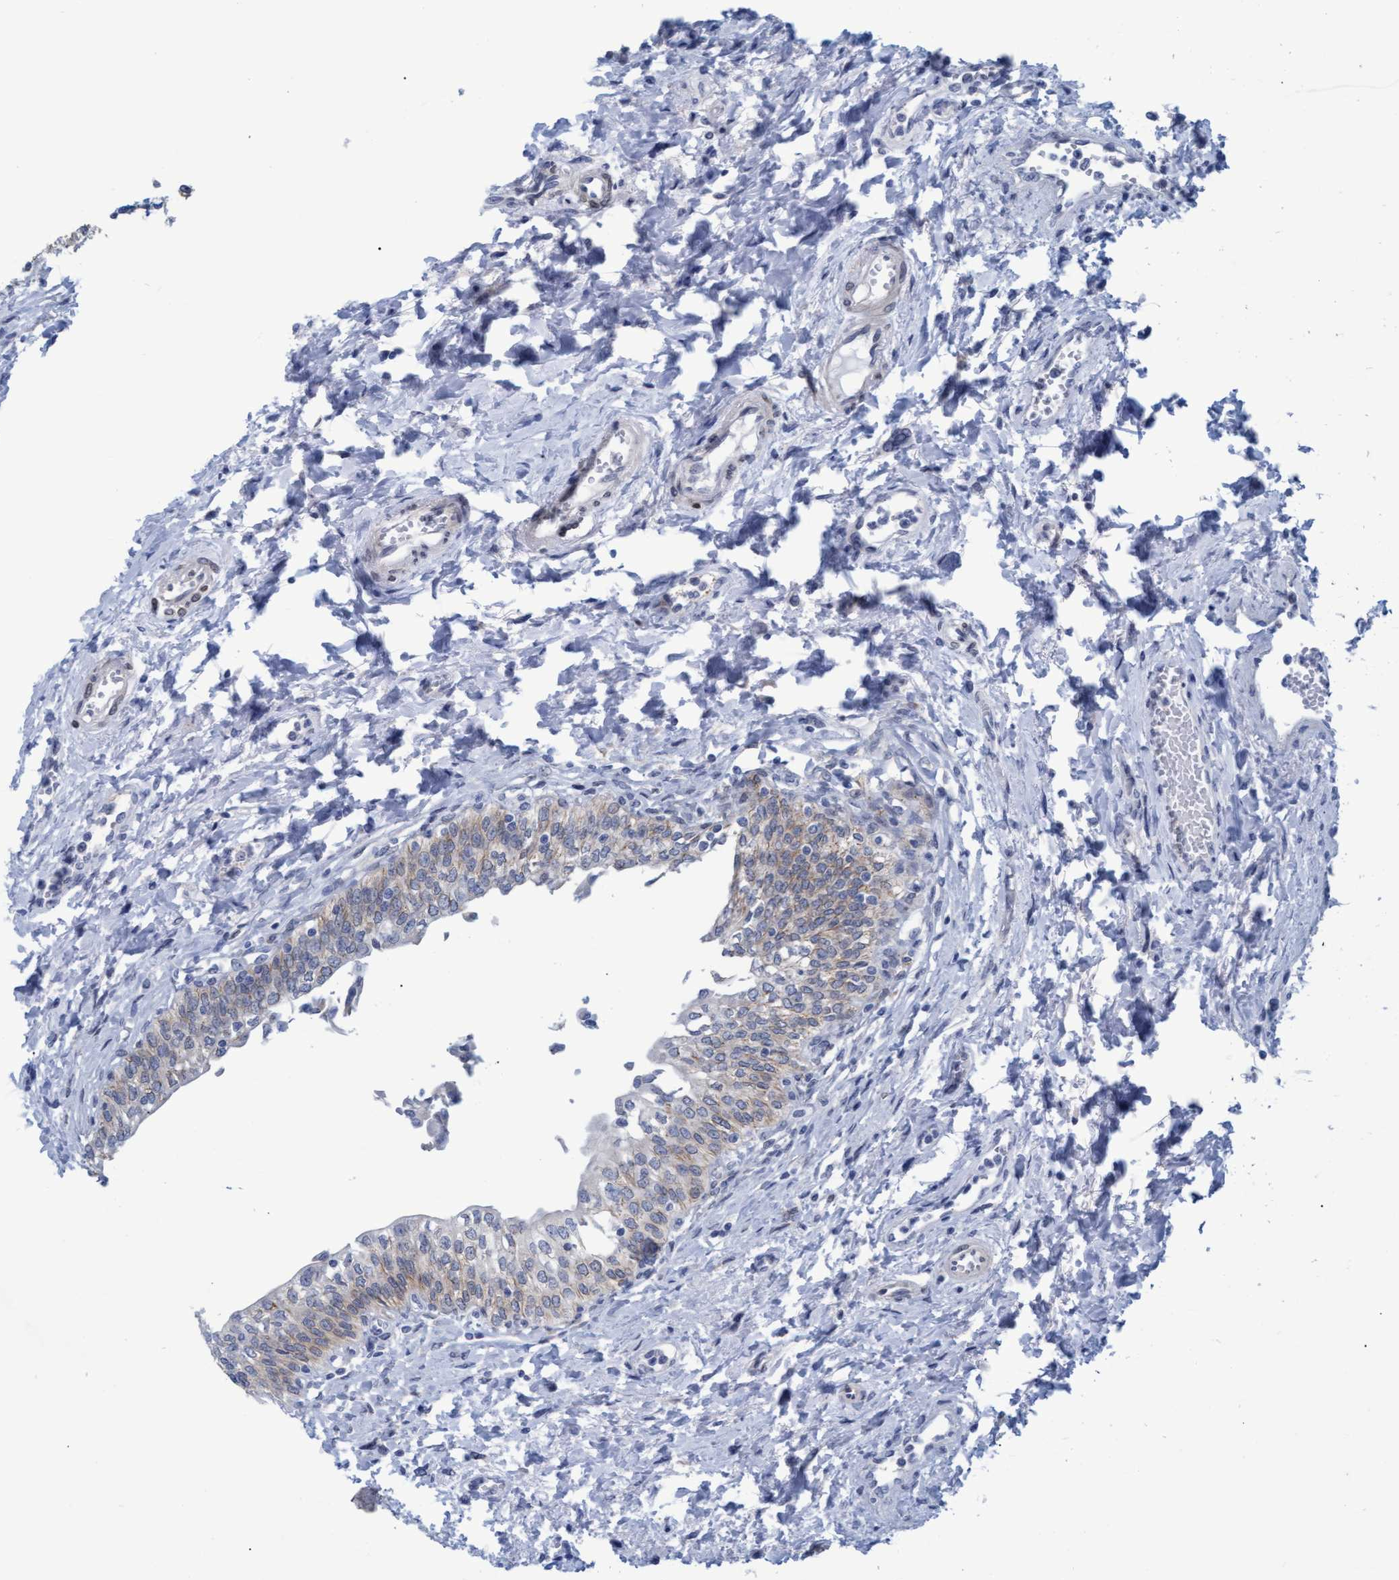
{"staining": {"intensity": "moderate", "quantity": "<25%", "location": "cytoplasmic/membranous"}, "tissue": "urinary bladder", "cell_type": "Urothelial cells", "image_type": "normal", "snomed": [{"axis": "morphology", "description": "Normal tissue, NOS"}, {"axis": "topography", "description": "Urinary bladder"}], "caption": "A low amount of moderate cytoplasmic/membranous staining is identified in approximately <25% of urothelial cells in benign urinary bladder.", "gene": "SSTR3", "patient": {"sex": "male", "age": 55}}